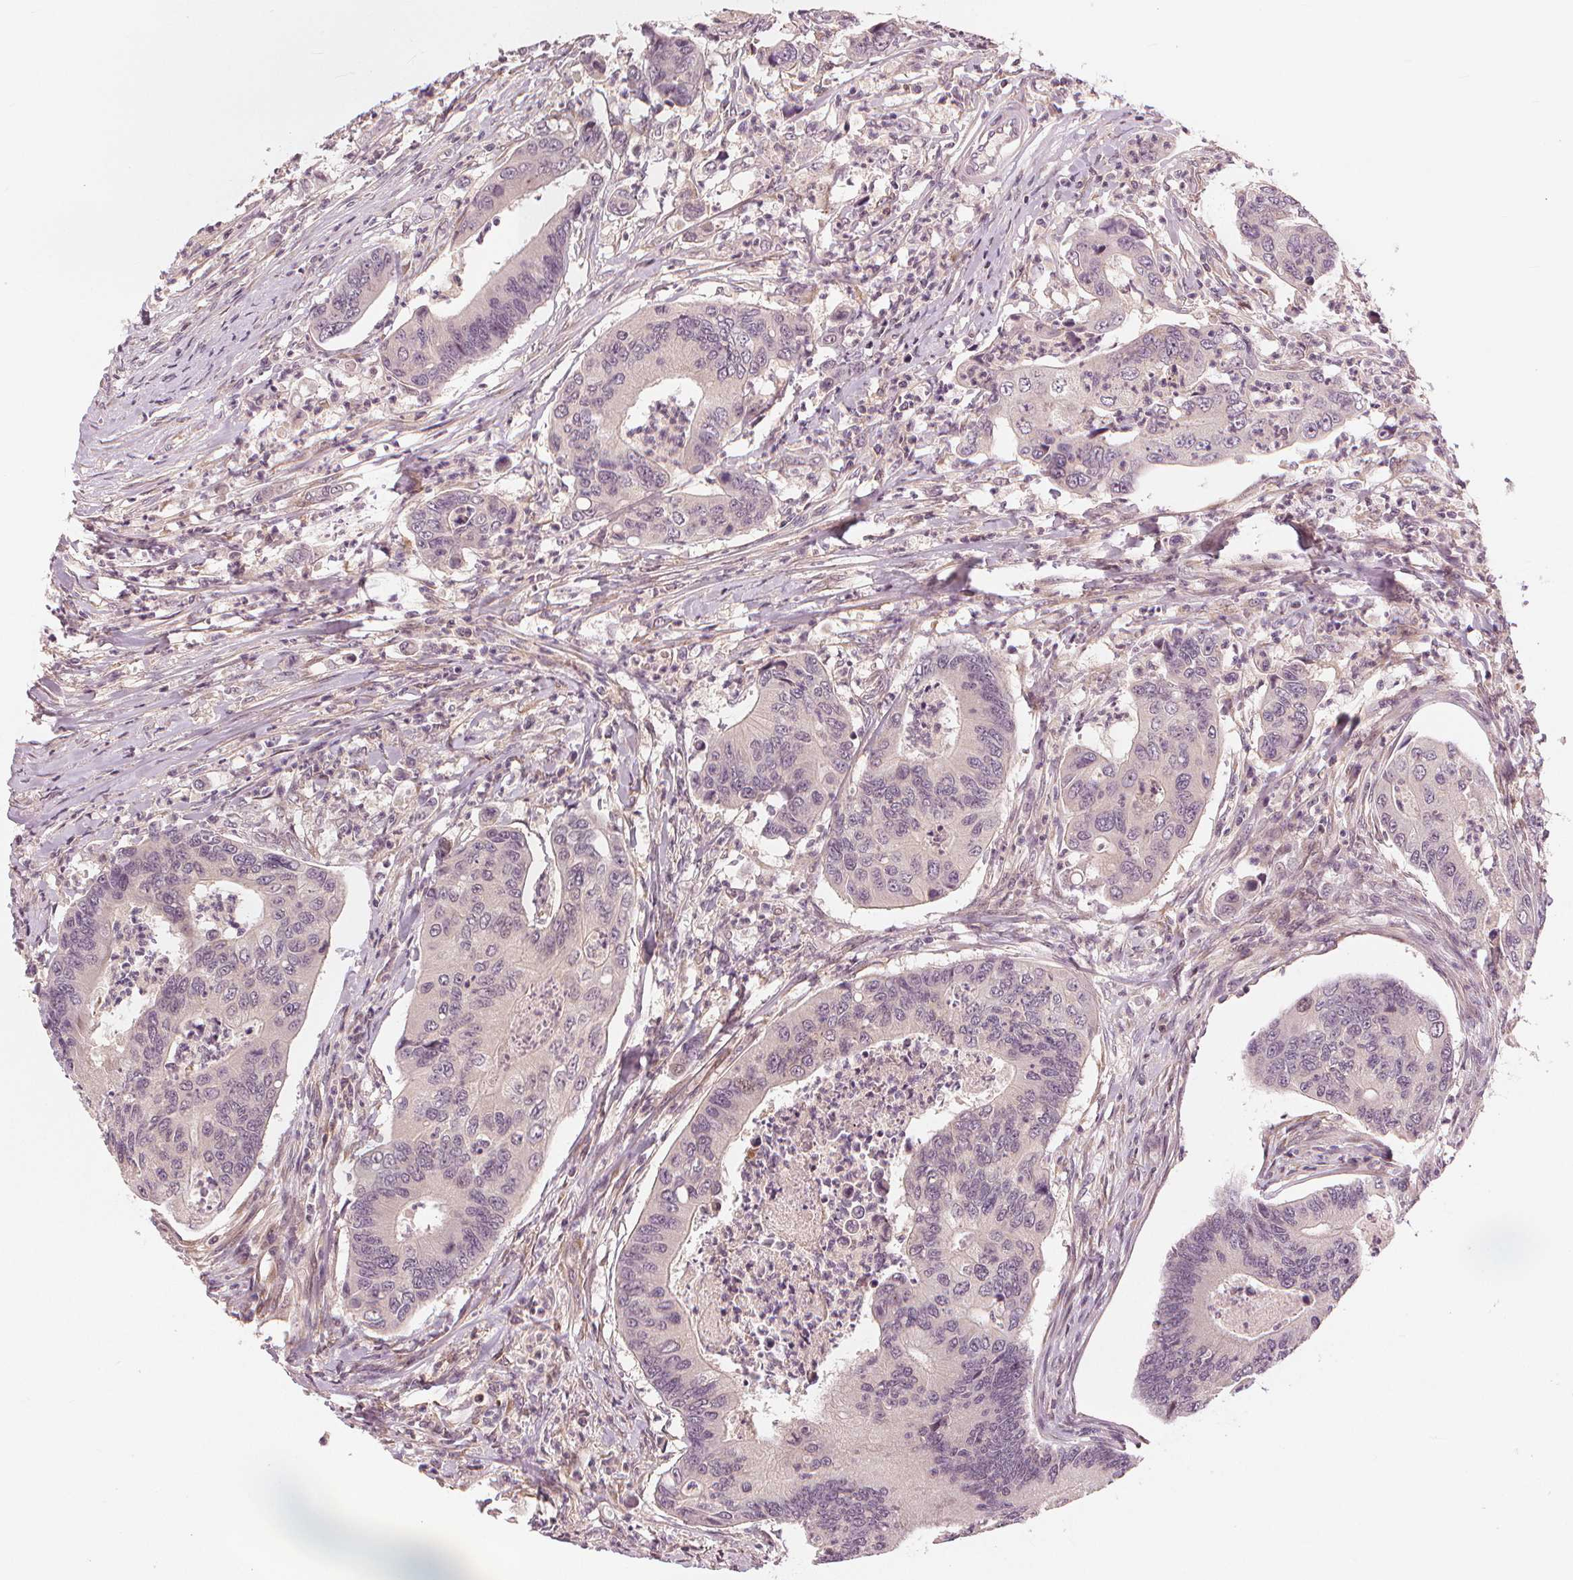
{"staining": {"intensity": "negative", "quantity": "none", "location": "none"}, "tissue": "colorectal cancer", "cell_type": "Tumor cells", "image_type": "cancer", "snomed": [{"axis": "morphology", "description": "Adenocarcinoma, NOS"}, {"axis": "topography", "description": "Colon"}], "caption": "The image displays no staining of tumor cells in colorectal adenocarcinoma. (Immunohistochemistry, brightfield microscopy, high magnification).", "gene": "SLC34A1", "patient": {"sex": "female", "age": 67}}